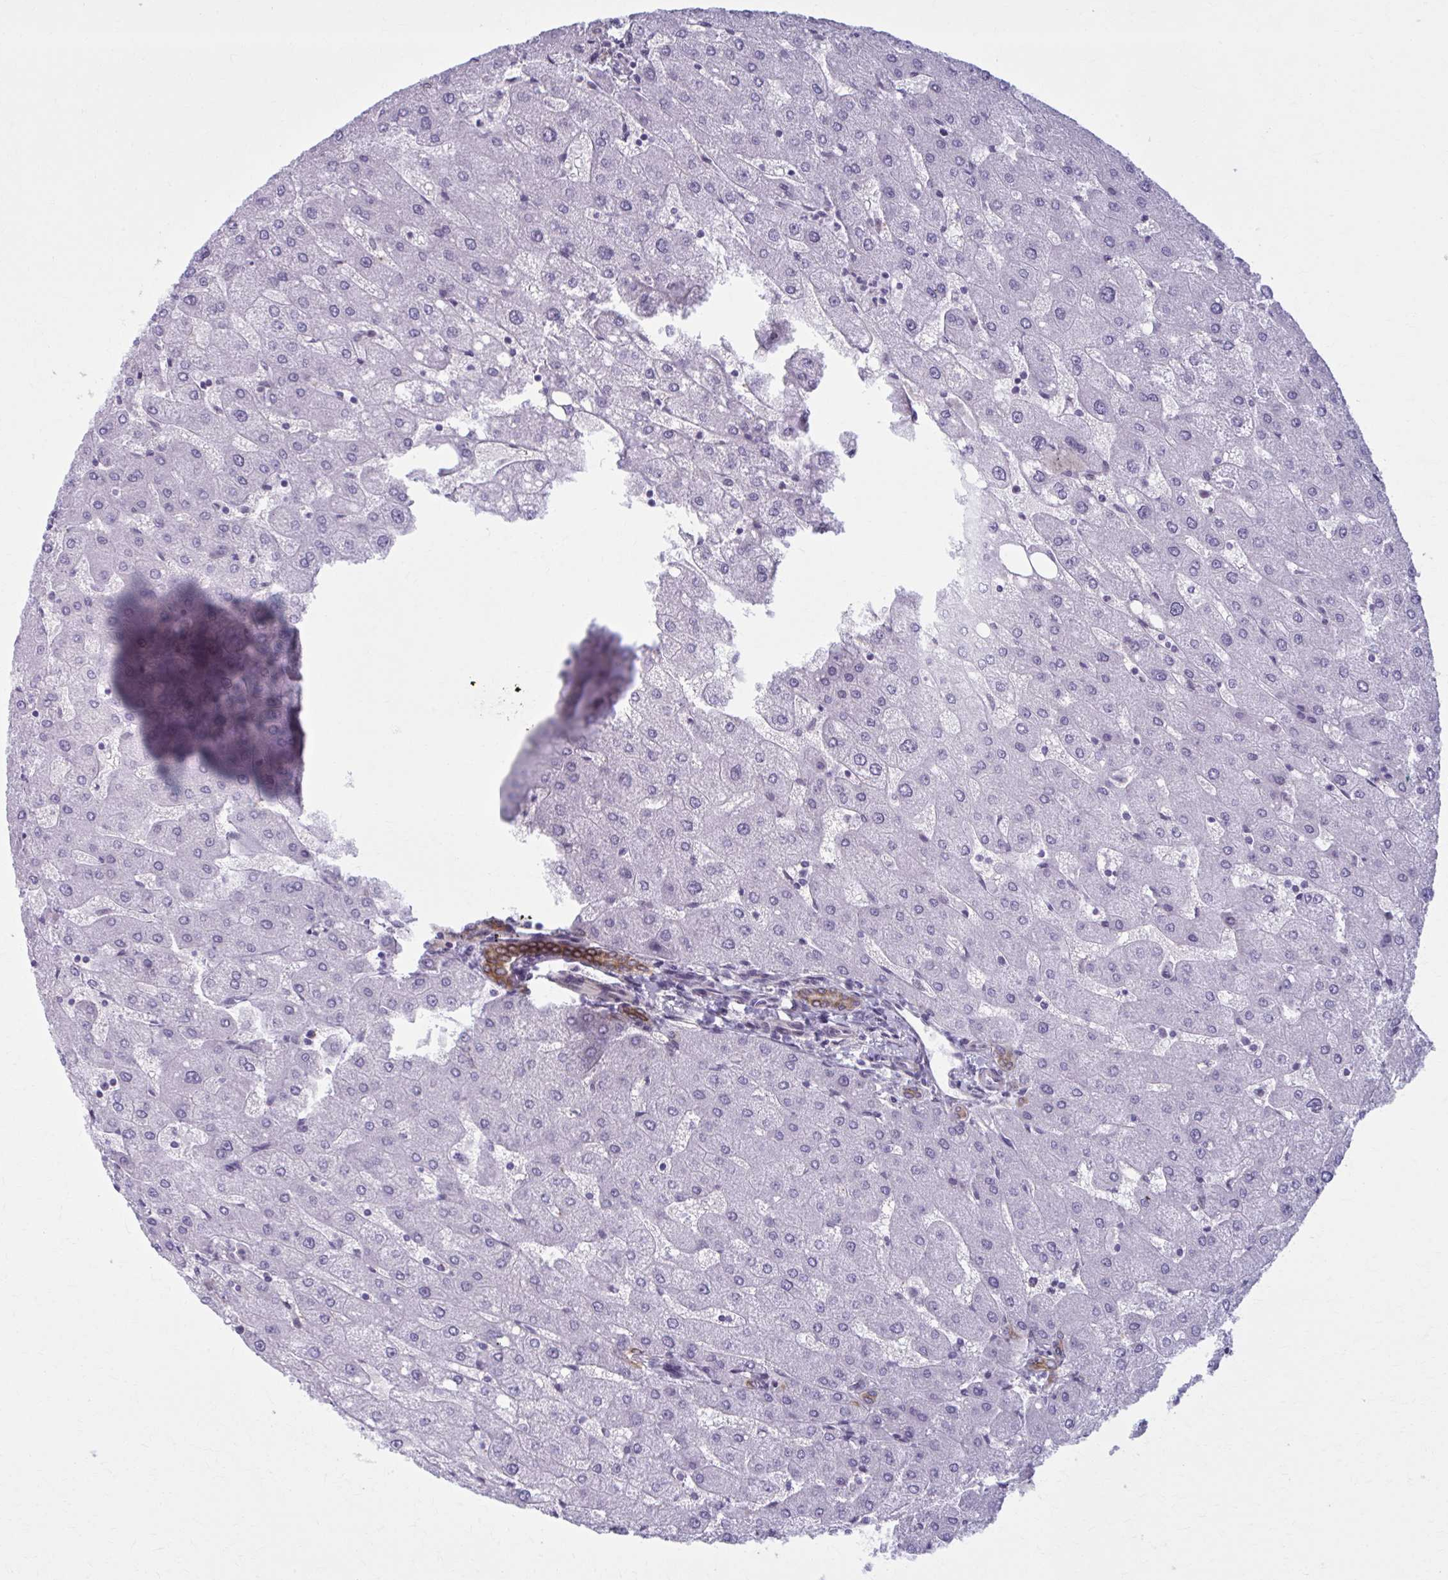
{"staining": {"intensity": "moderate", "quantity": ">75%", "location": "cytoplasmic/membranous"}, "tissue": "liver", "cell_type": "Cholangiocytes", "image_type": "normal", "snomed": [{"axis": "morphology", "description": "Normal tissue, NOS"}, {"axis": "topography", "description": "Liver"}], "caption": "Immunohistochemistry (IHC) of unremarkable human liver displays medium levels of moderate cytoplasmic/membranous positivity in about >75% of cholangiocytes. (brown staining indicates protein expression, while blue staining denotes nuclei).", "gene": "NUMBL", "patient": {"sex": "male", "age": 67}}